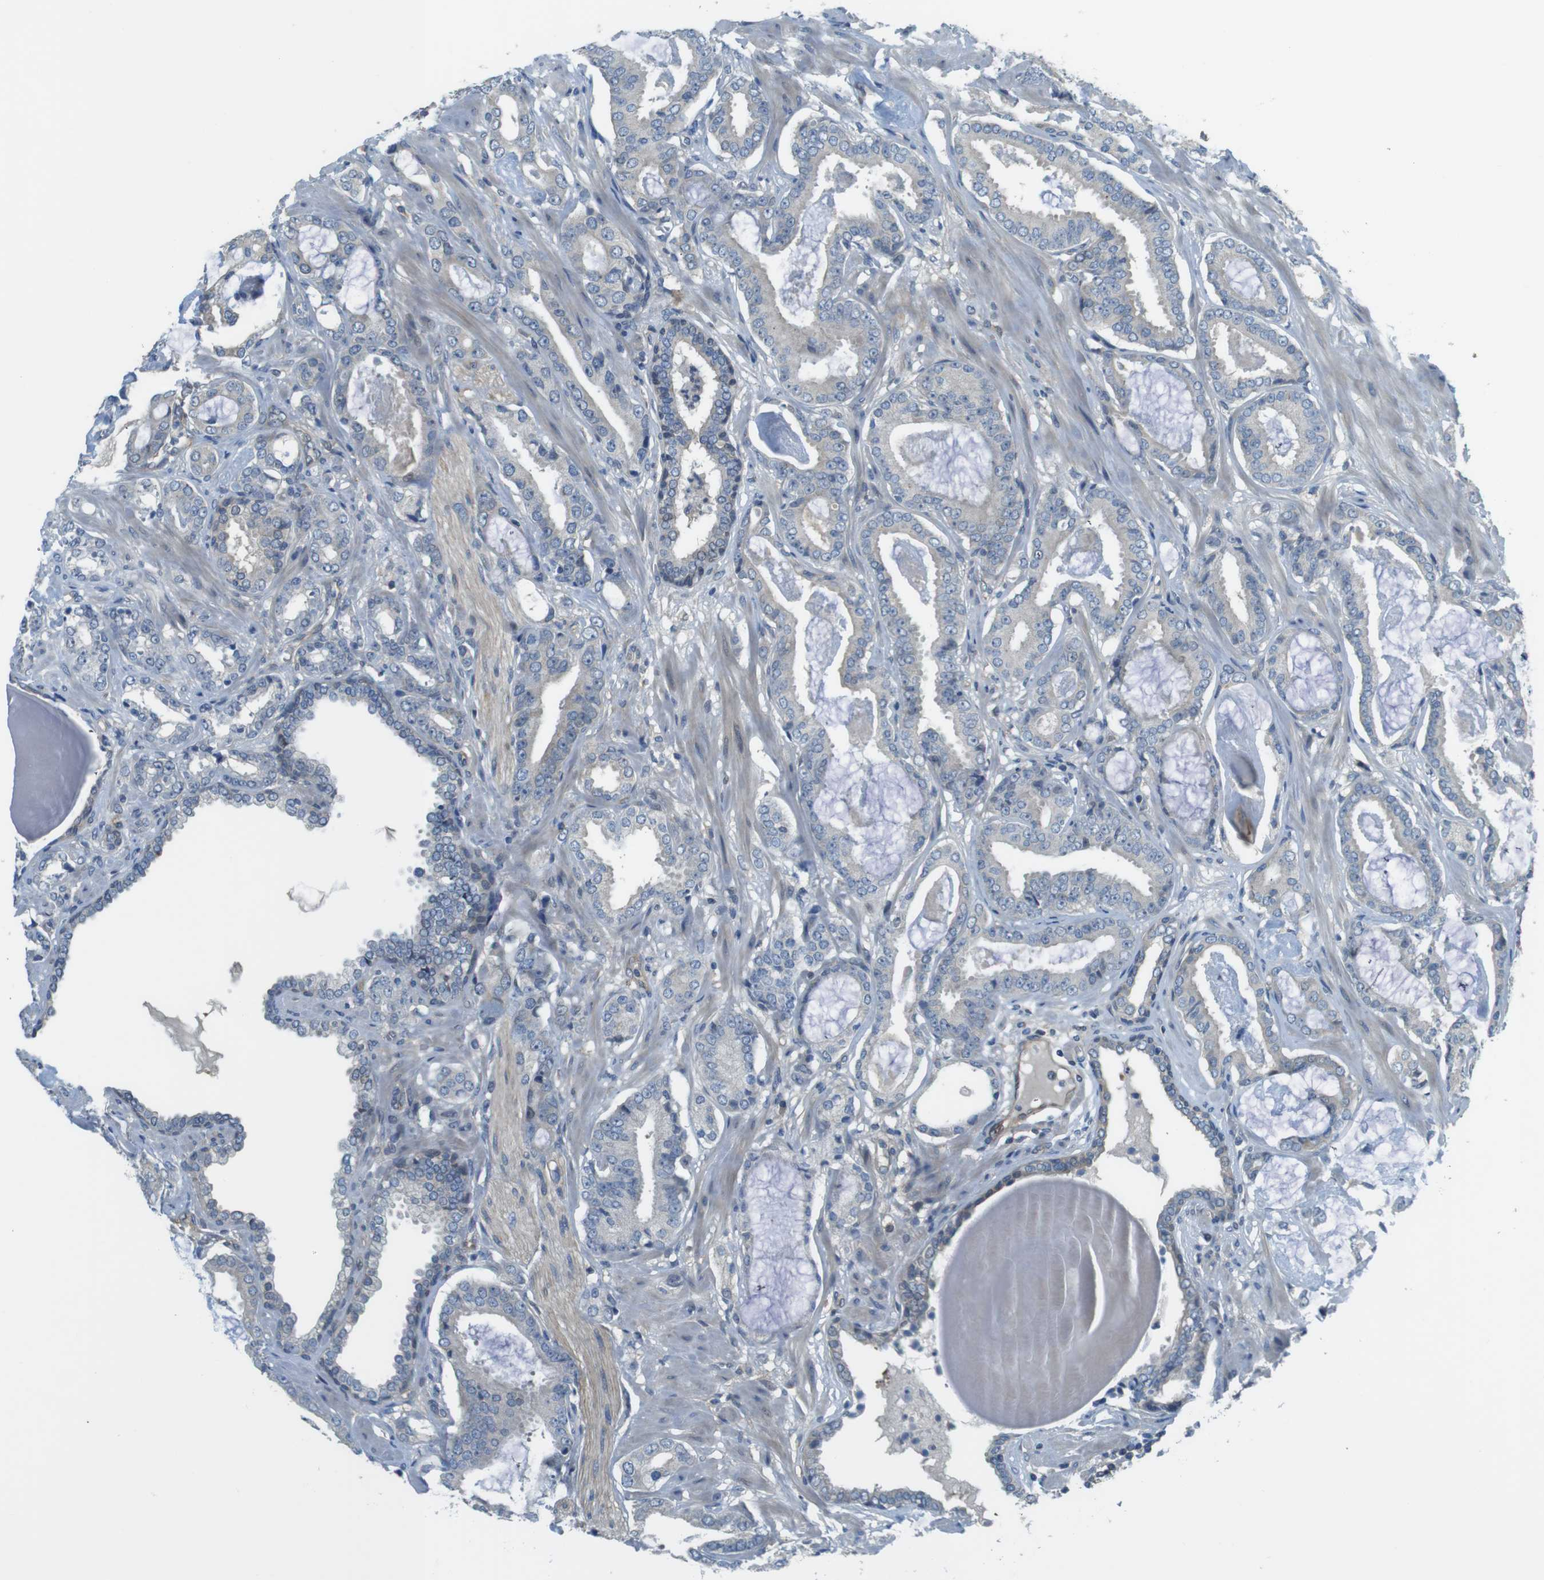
{"staining": {"intensity": "negative", "quantity": "none", "location": "none"}, "tissue": "prostate cancer", "cell_type": "Tumor cells", "image_type": "cancer", "snomed": [{"axis": "morphology", "description": "Adenocarcinoma, Low grade"}, {"axis": "topography", "description": "Prostate"}], "caption": "IHC histopathology image of neoplastic tissue: adenocarcinoma (low-grade) (prostate) stained with DAB demonstrates no significant protein expression in tumor cells.", "gene": "ABHD15", "patient": {"sex": "male", "age": 53}}